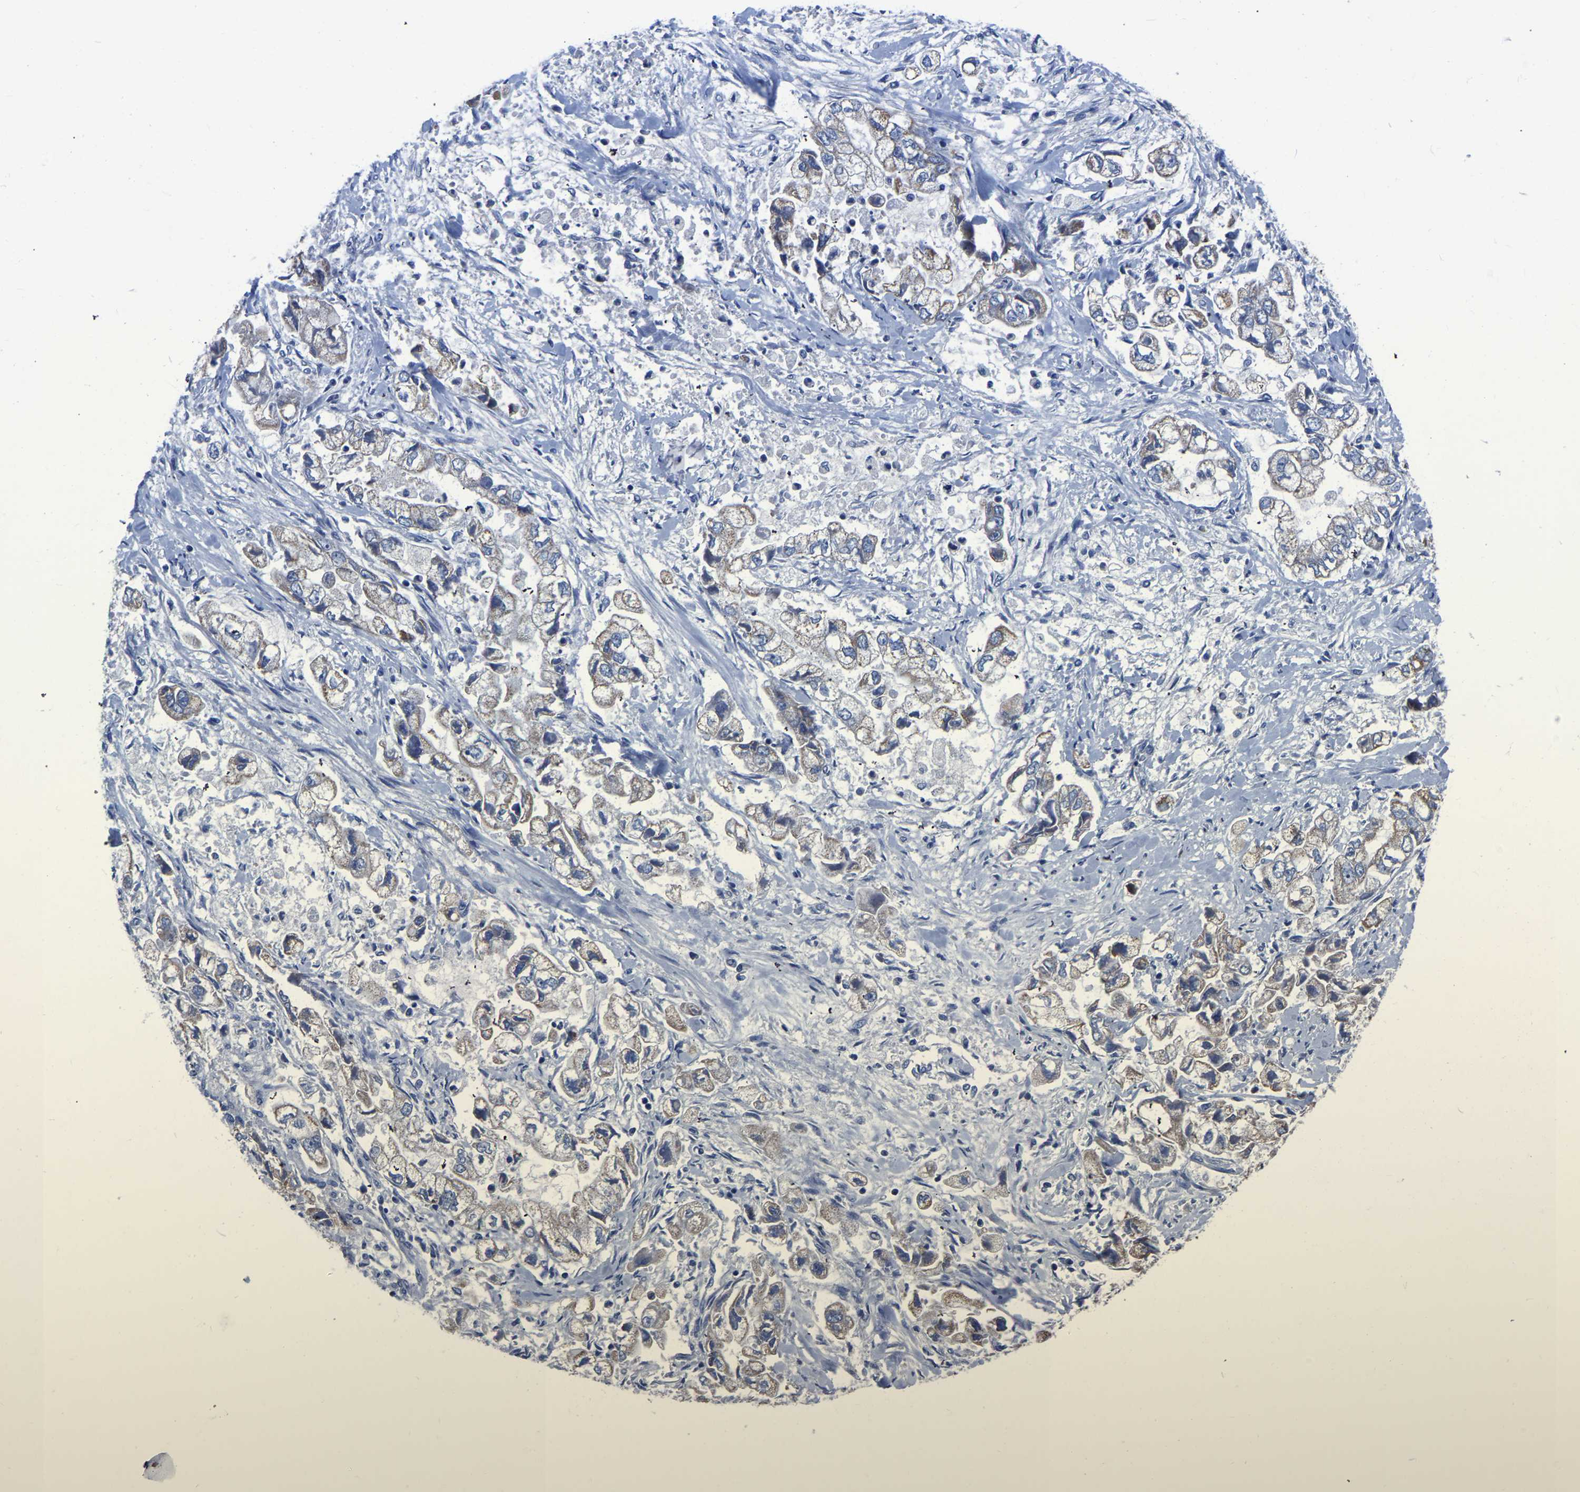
{"staining": {"intensity": "weak", "quantity": "25%-75%", "location": "cytoplasmic/membranous"}, "tissue": "stomach cancer", "cell_type": "Tumor cells", "image_type": "cancer", "snomed": [{"axis": "morphology", "description": "Normal tissue, NOS"}, {"axis": "morphology", "description": "Adenocarcinoma, NOS"}, {"axis": "topography", "description": "Stomach"}], "caption": "Protein analysis of stomach cancer tissue reveals weak cytoplasmic/membranous positivity in about 25%-75% of tumor cells. (IHC, brightfield microscopy, high magnification).", "gene": "FGD5", "patient": {"sex": "male", "age": 62}}